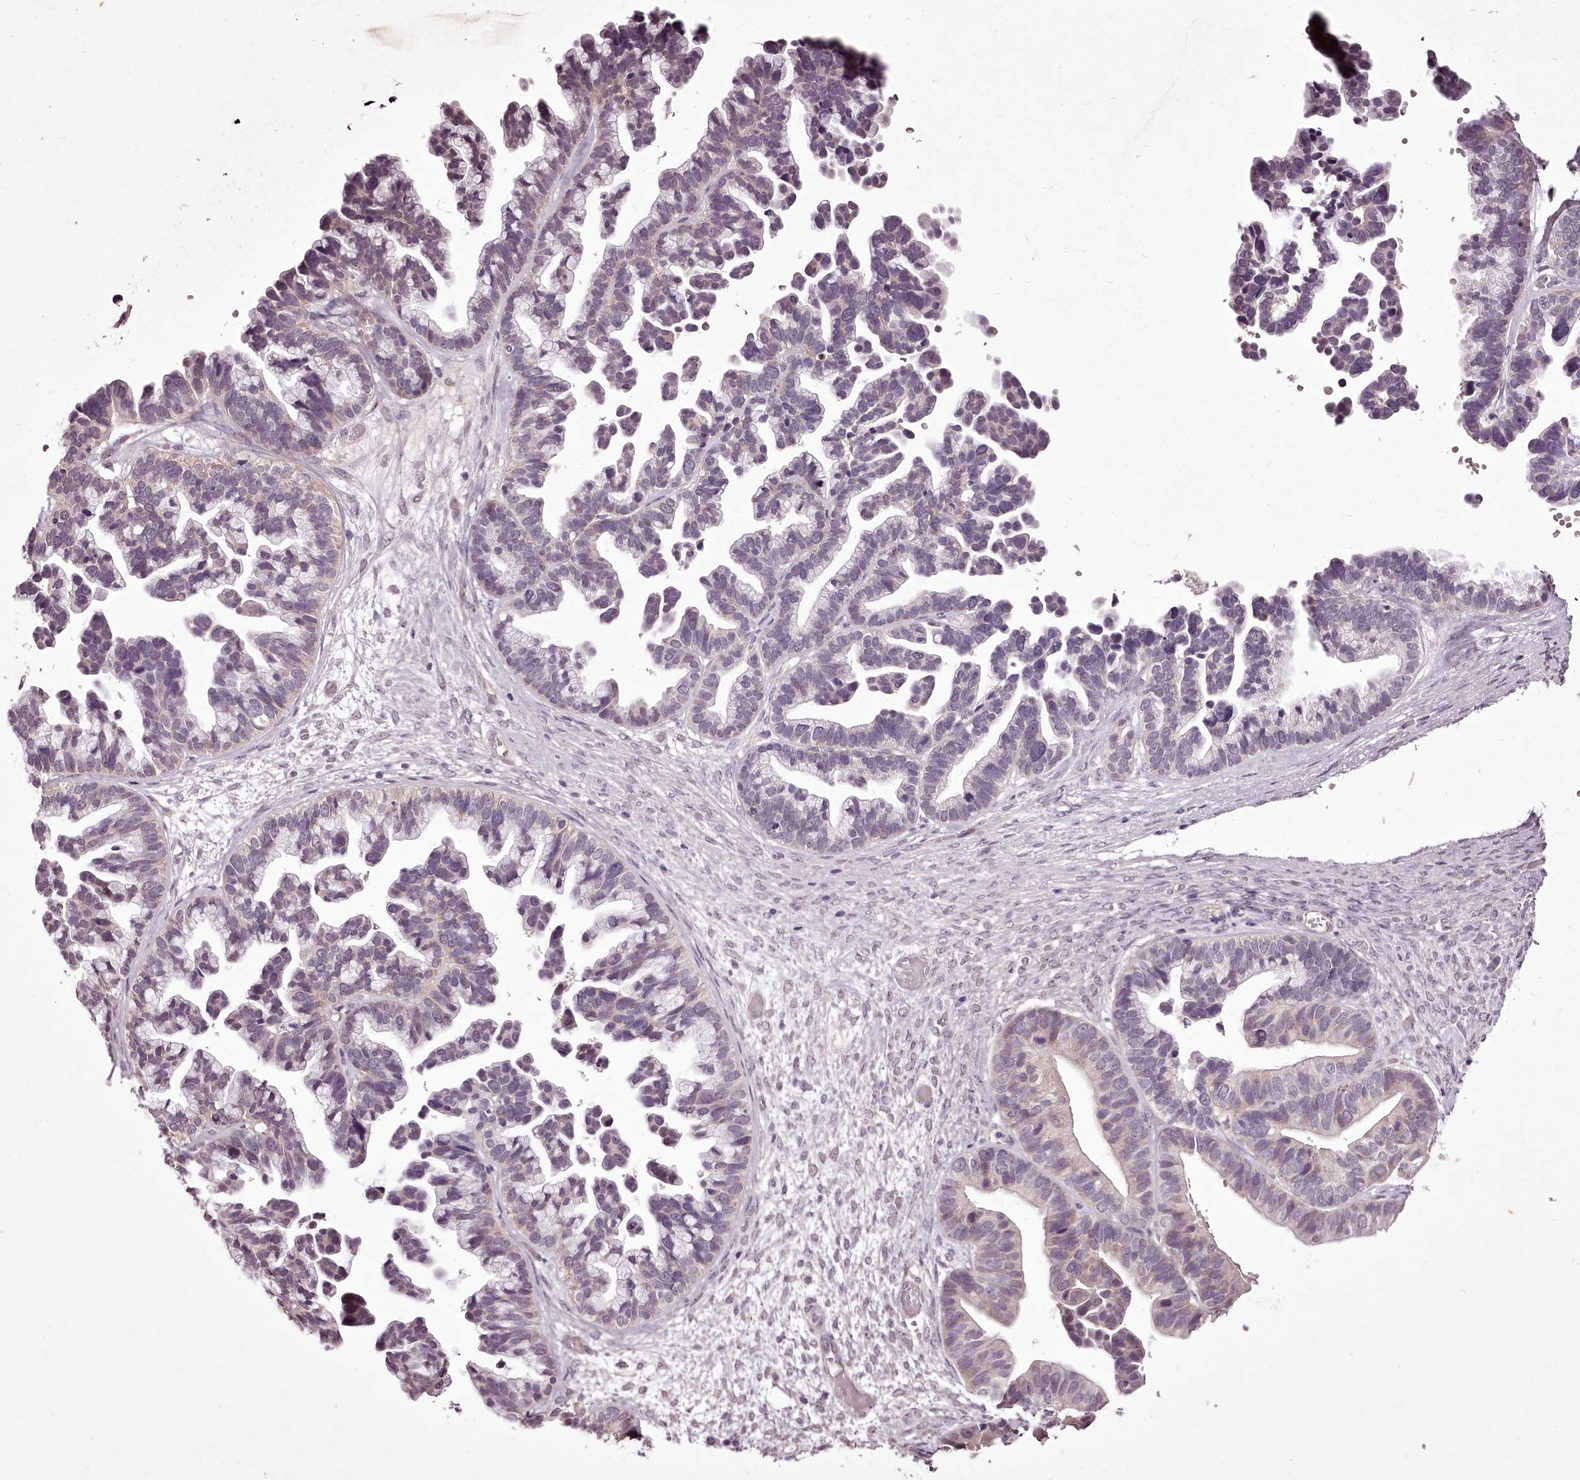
{"staining": {"intensity": "negative", "quantity": "none", "location": "none"}, "tissue": "ovarian cancer", "cell_type": "Tumor cells", "image_type": "cancer", "snomed": [{"axis": "morphology", "description": "Cystadenocarcinoma, serous, NOS"}, {"axis": "topography", "description": "Ovary"}], "caption": "Immunohistochemistry (IHC) micrograph of neoplastic tissue: human ovarian cancer (serous cystadenocarcinoma) stained with DAB reveals no significant protein expression in tumor cells.", "gene": "C1orf56", "patient": {"sex": "female", "age": 56}}